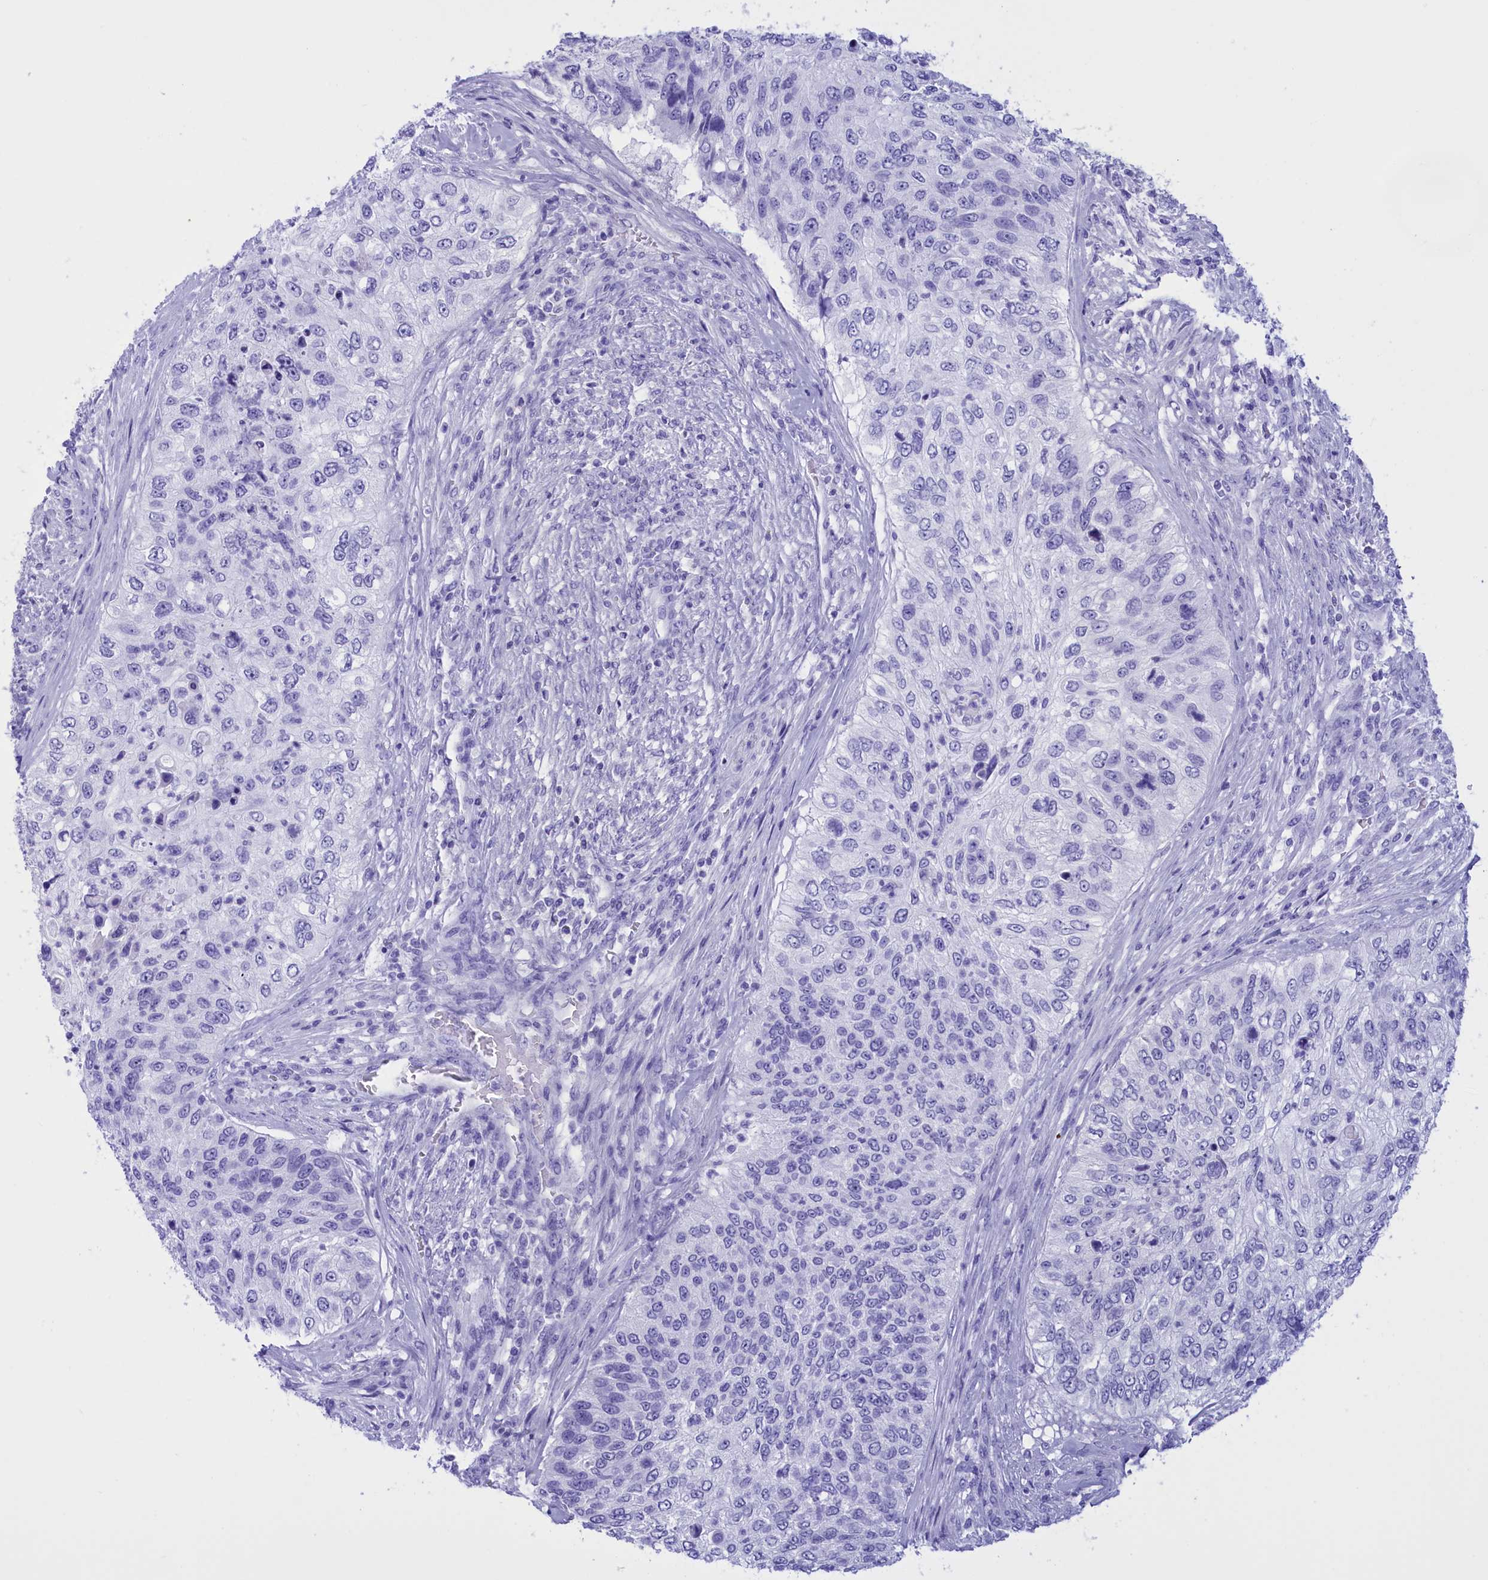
{"staining": {"intensity": "negative", "quantity": "none", "location": "none"}, "tissue": "urothelial cancer", "cell_type": "Tumor cells", "image_type": "cancer", "snomed": [{"axis": "morphology", "description": "Urothelial carcinoma, High grade"}, {"axis": "topography", "description": "Urinary bladder"}], "caption": "High-grade urothelial carcinoma was stained to show a protein in brown. There is no significant expression in tumor cells. (DAB IHC with hematoxylin counter stain).", "gene": "BRI3", "patient": {"sex": "female", "age": 60}}